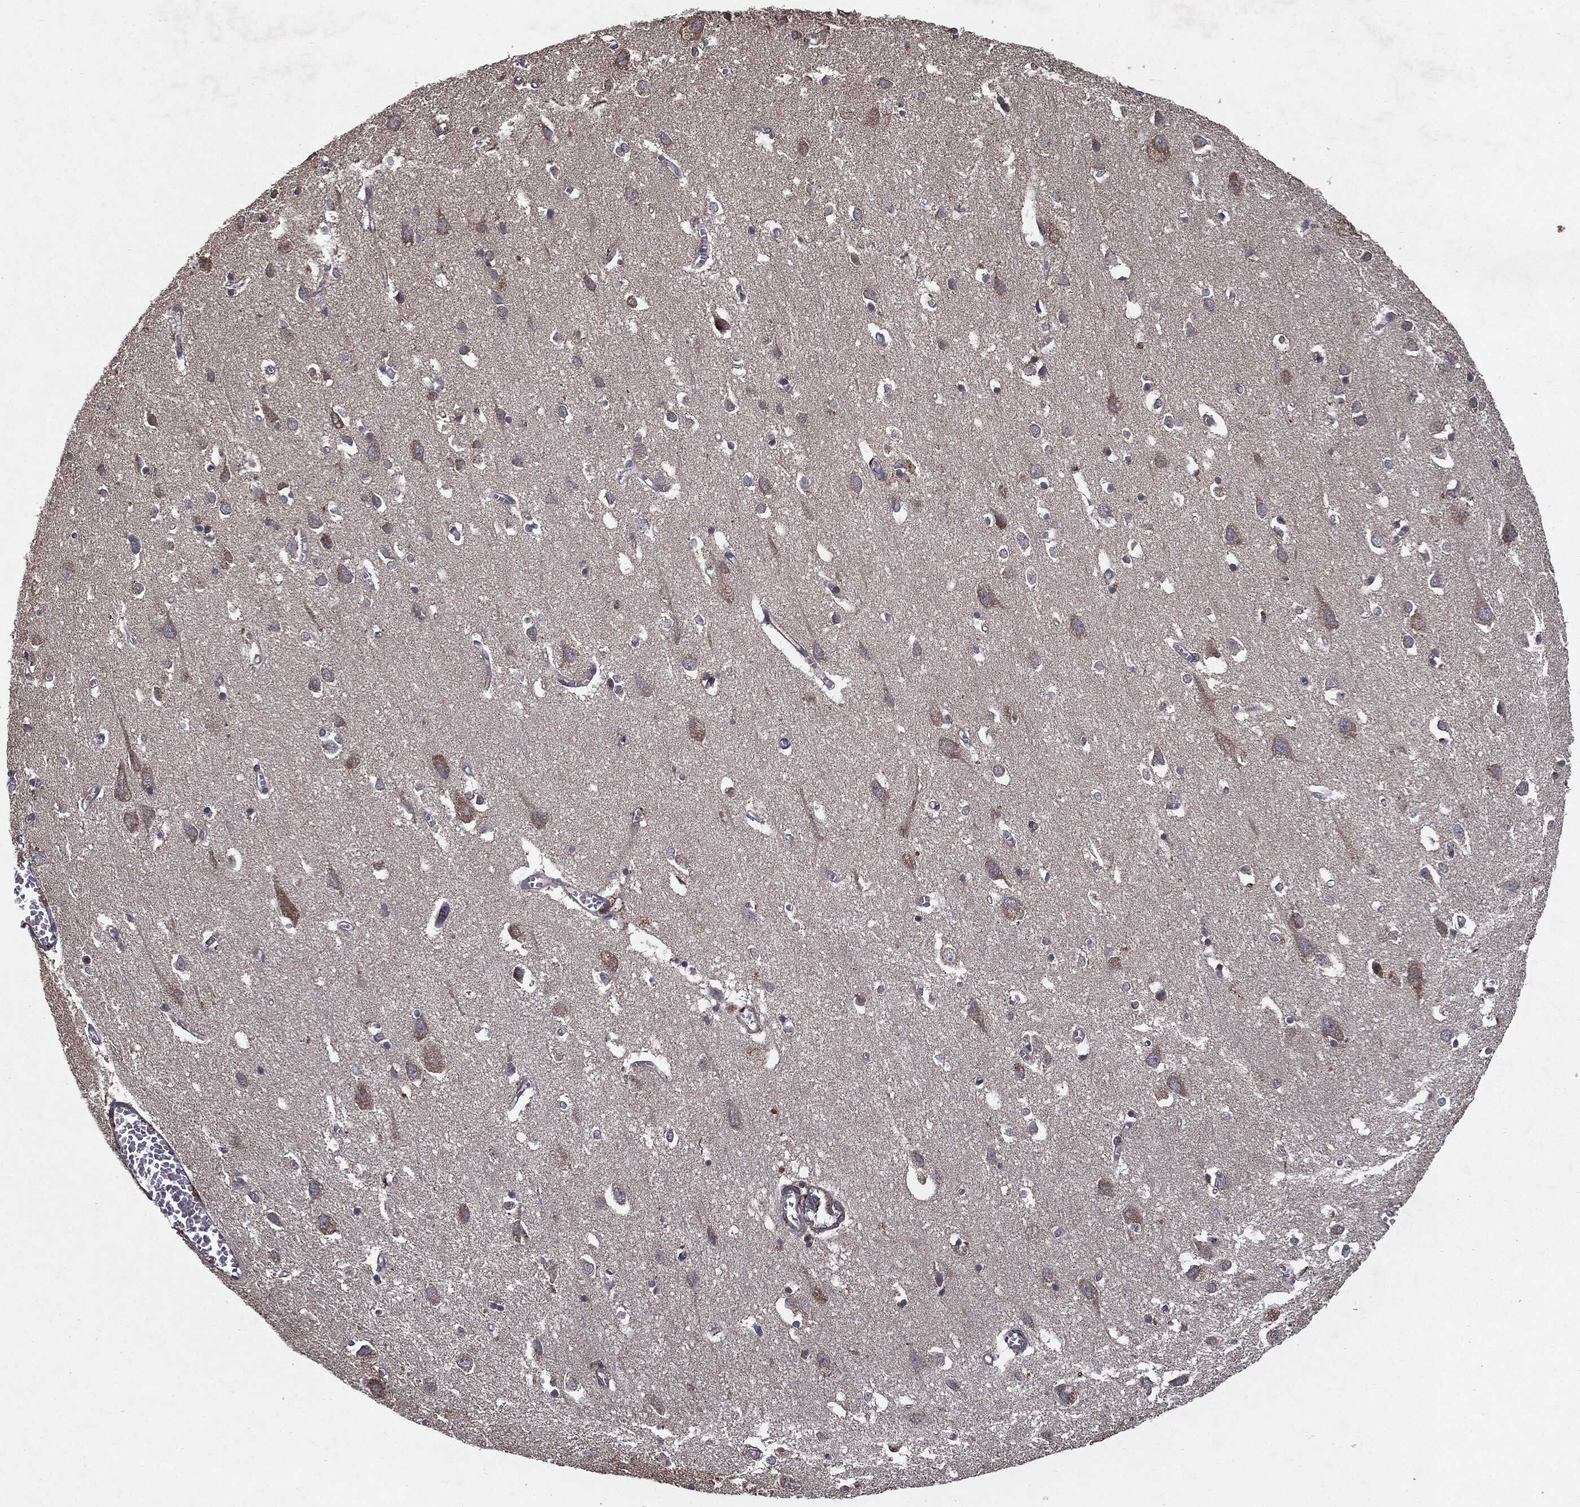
{"staining": {"intensity": "negative", "quantity": "none", "location": "none"}, "tissue": "cerebral cortex", "cell_type": "Endothelial cells", "image_type": "normal", "snomed": [{"axis": "morphology", "description": "Normal tissue, NOS"}, {"axis": "topography", "description": "Cerebral cortex"}], "caption": "Cerebral cortex stained for a protein using immunohistochemistry (IHC) demonstrates no expression endothelial cells.", "gene": "HDAC5", "patient": {"sex": "male", "age": 70}}